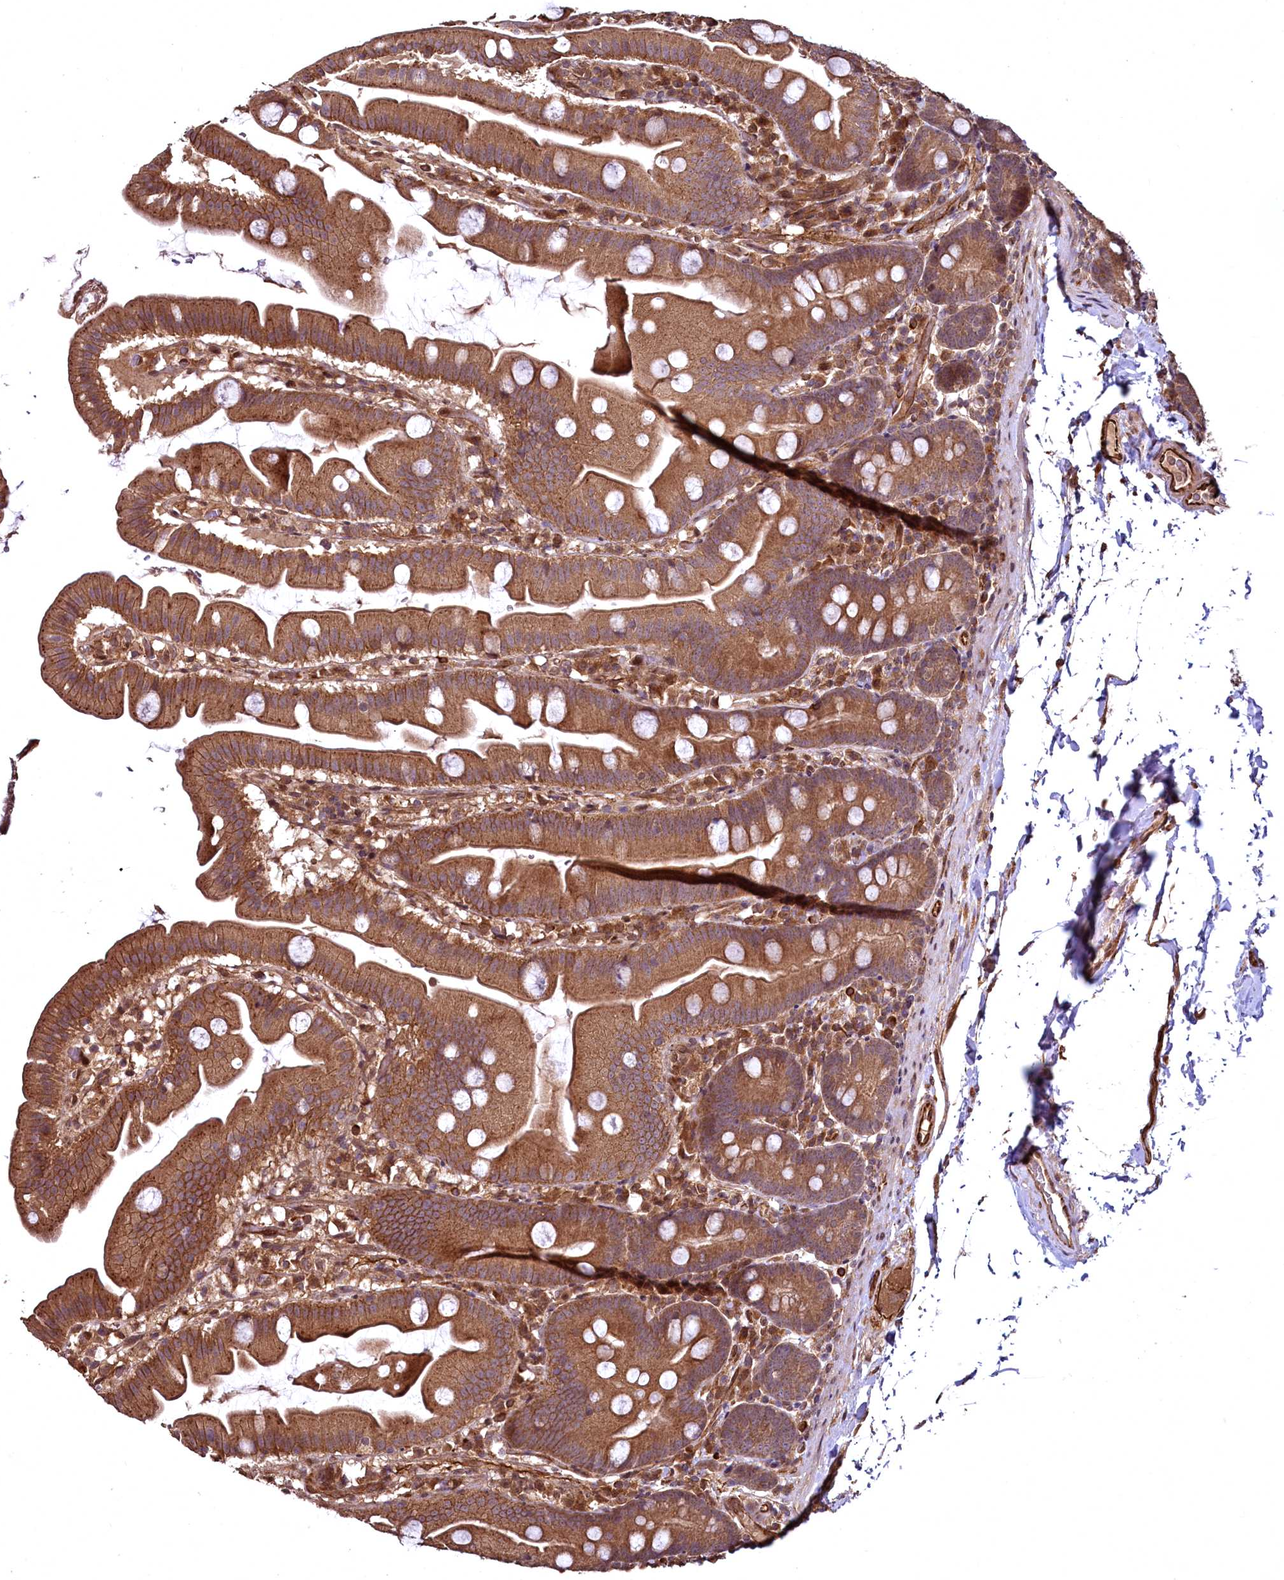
{"staining": {"intensity": "moderate", "quantity": ">75%", "location": "cytoplasmic/membranous"}, "tissue": "small intestine", "cell_type": "Glandular cells", "image_type": "normal", "snomed": [{"axis": "morphology", "description": "Normal tissue, NOS"}, {"axis": "topography", "description": "Small intestine"}], "caption": "The micrograph shows staining of normal small intestine, revealing moderate cytoplasmic/membranous protein staining (brown color) within glandular cells. (IHC, brightfield microscopy, high magnification).", "gene": "TBCEL", "patient": {"sex": "female", "age": 68}}